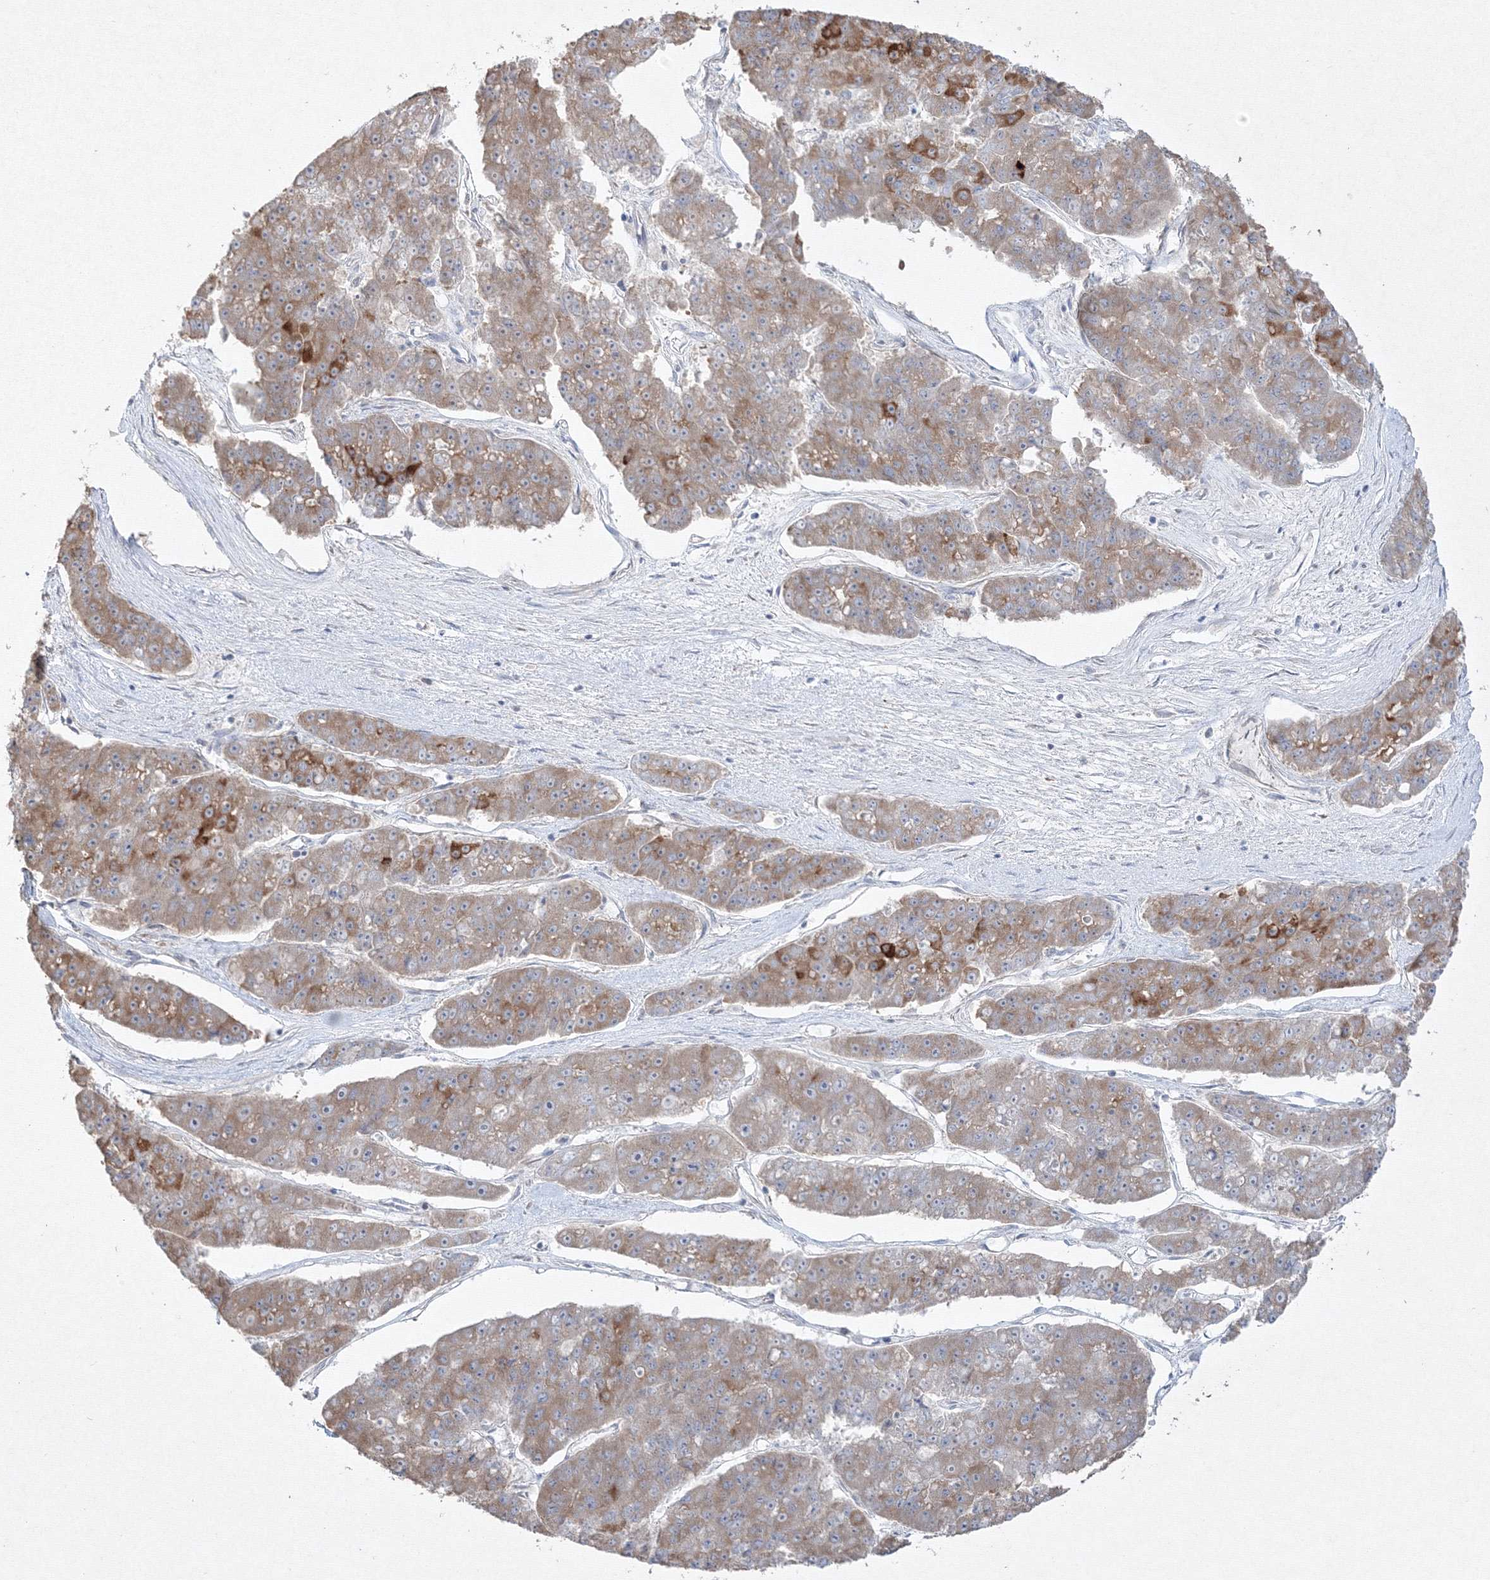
{"staining": {"intensity": "moderate", "quantity": "25%-75%", "location": "cytoplasmic/membranous"}, "tissue": "pancreatic cancer", "cell_type": "Tumor cells", "image_type": "cancer", "snomed": [{"axis": "morphology", "description": "Adenocarcinoma, NOS"}, {"axis": "topography", "description": "Pancreas"}], "caption": "Brown immunohistochemical staining in human pancreatic adenocarcinoma exhibits moderate cytoplasmic/membranous staining in about 25%-75% of tumor cells.", "gene": "FBXL8", "patient": {"sex": "male", "age": 50}}